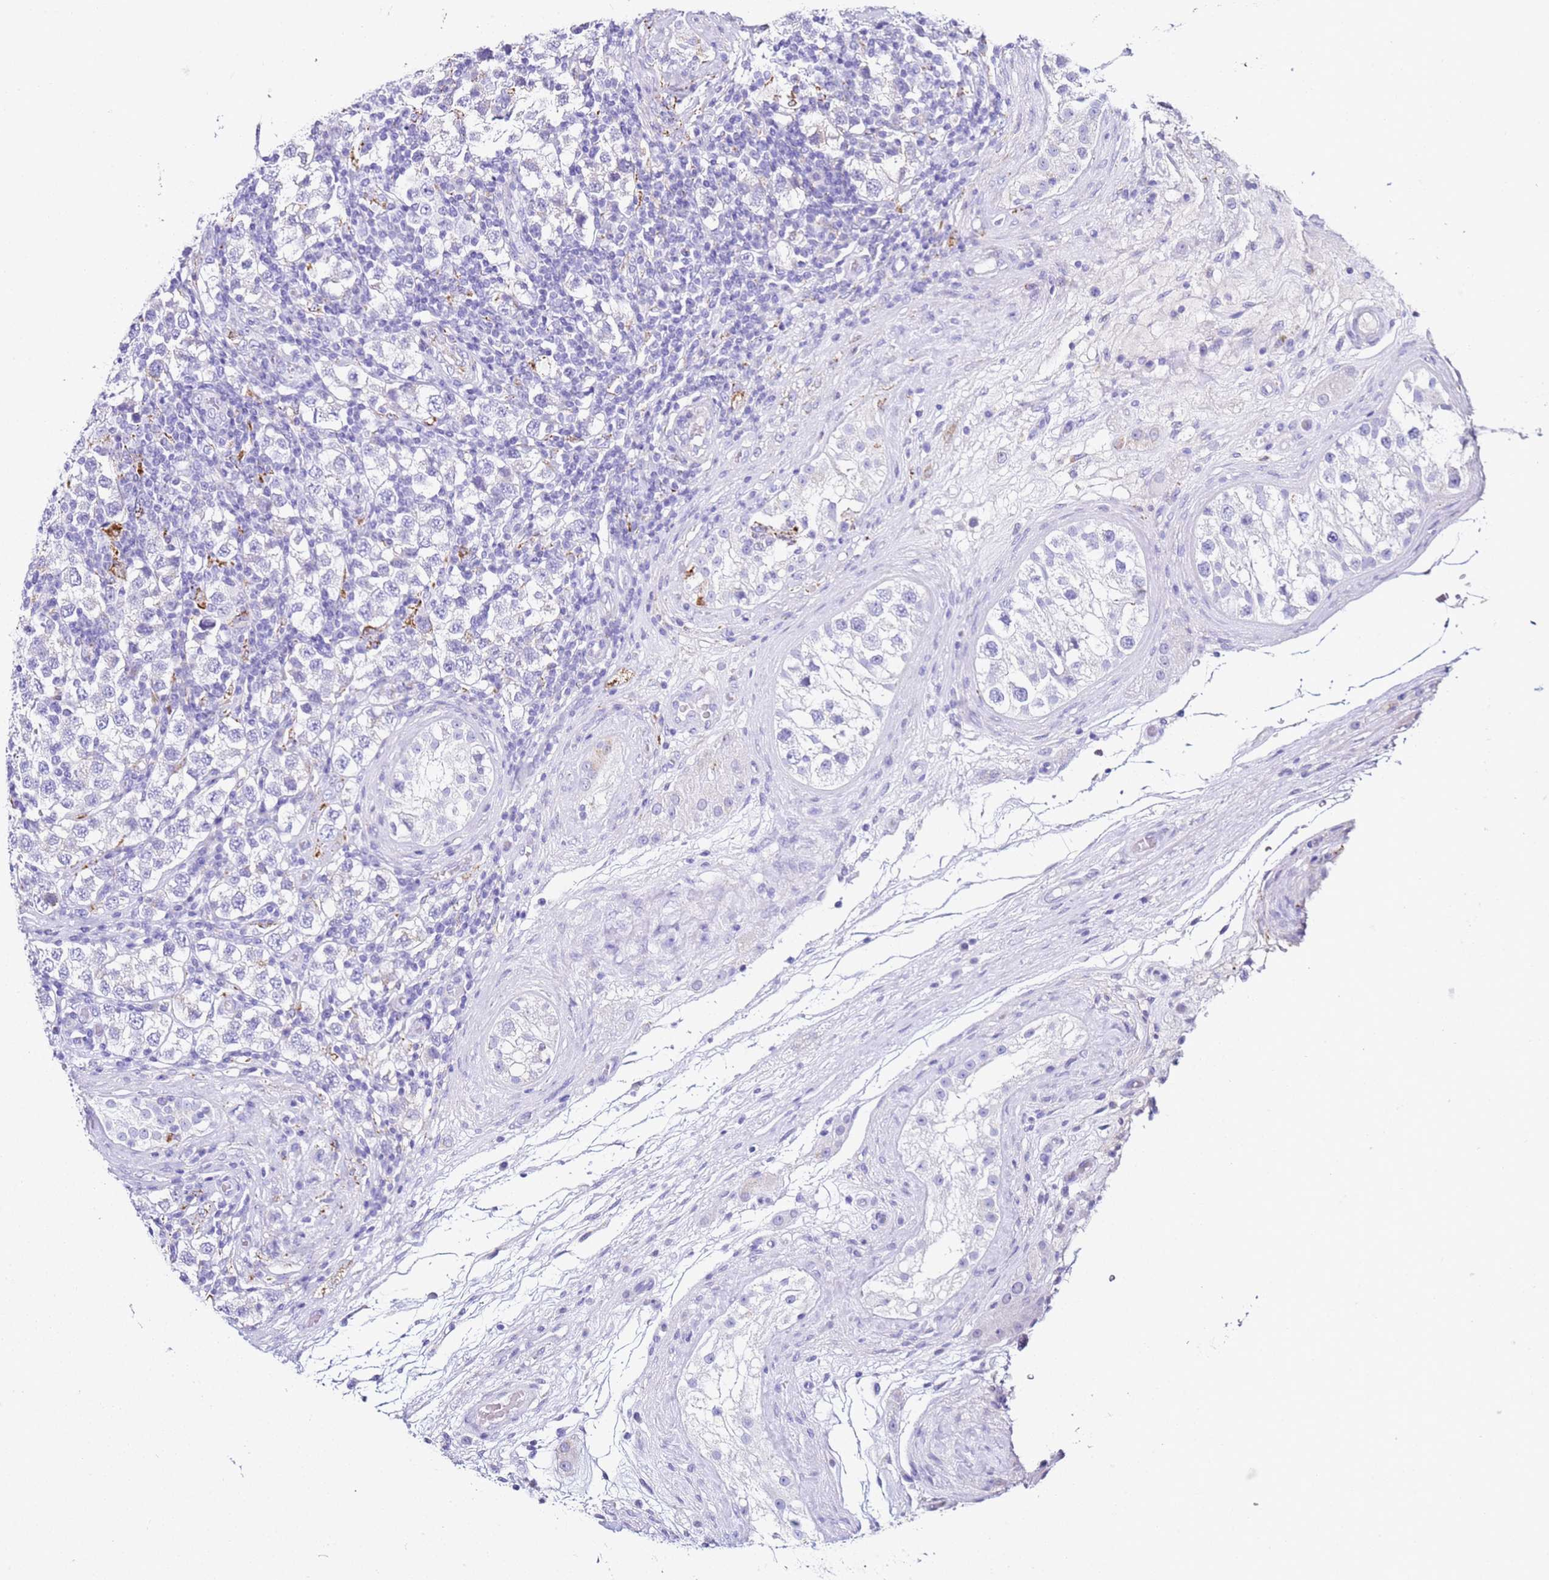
{"staining": {"intensity": "negative", "quantity": "none", "location": "none"}, "tissue": "testis cancer", "cell_type": "Tumor cells", "image_type": "cancer", "snomed": [{"axis": "morphology", "description": "Seminoma, NOS"}, {"axis": "topography", "description": "Testis"}], "caption": "Immunohistochemistry (IHC) of seminoma (testis) demonstrates no expression in tumor cells.", "gene": "PTBP2", "patient": {"sex": "male", "age": 34}}